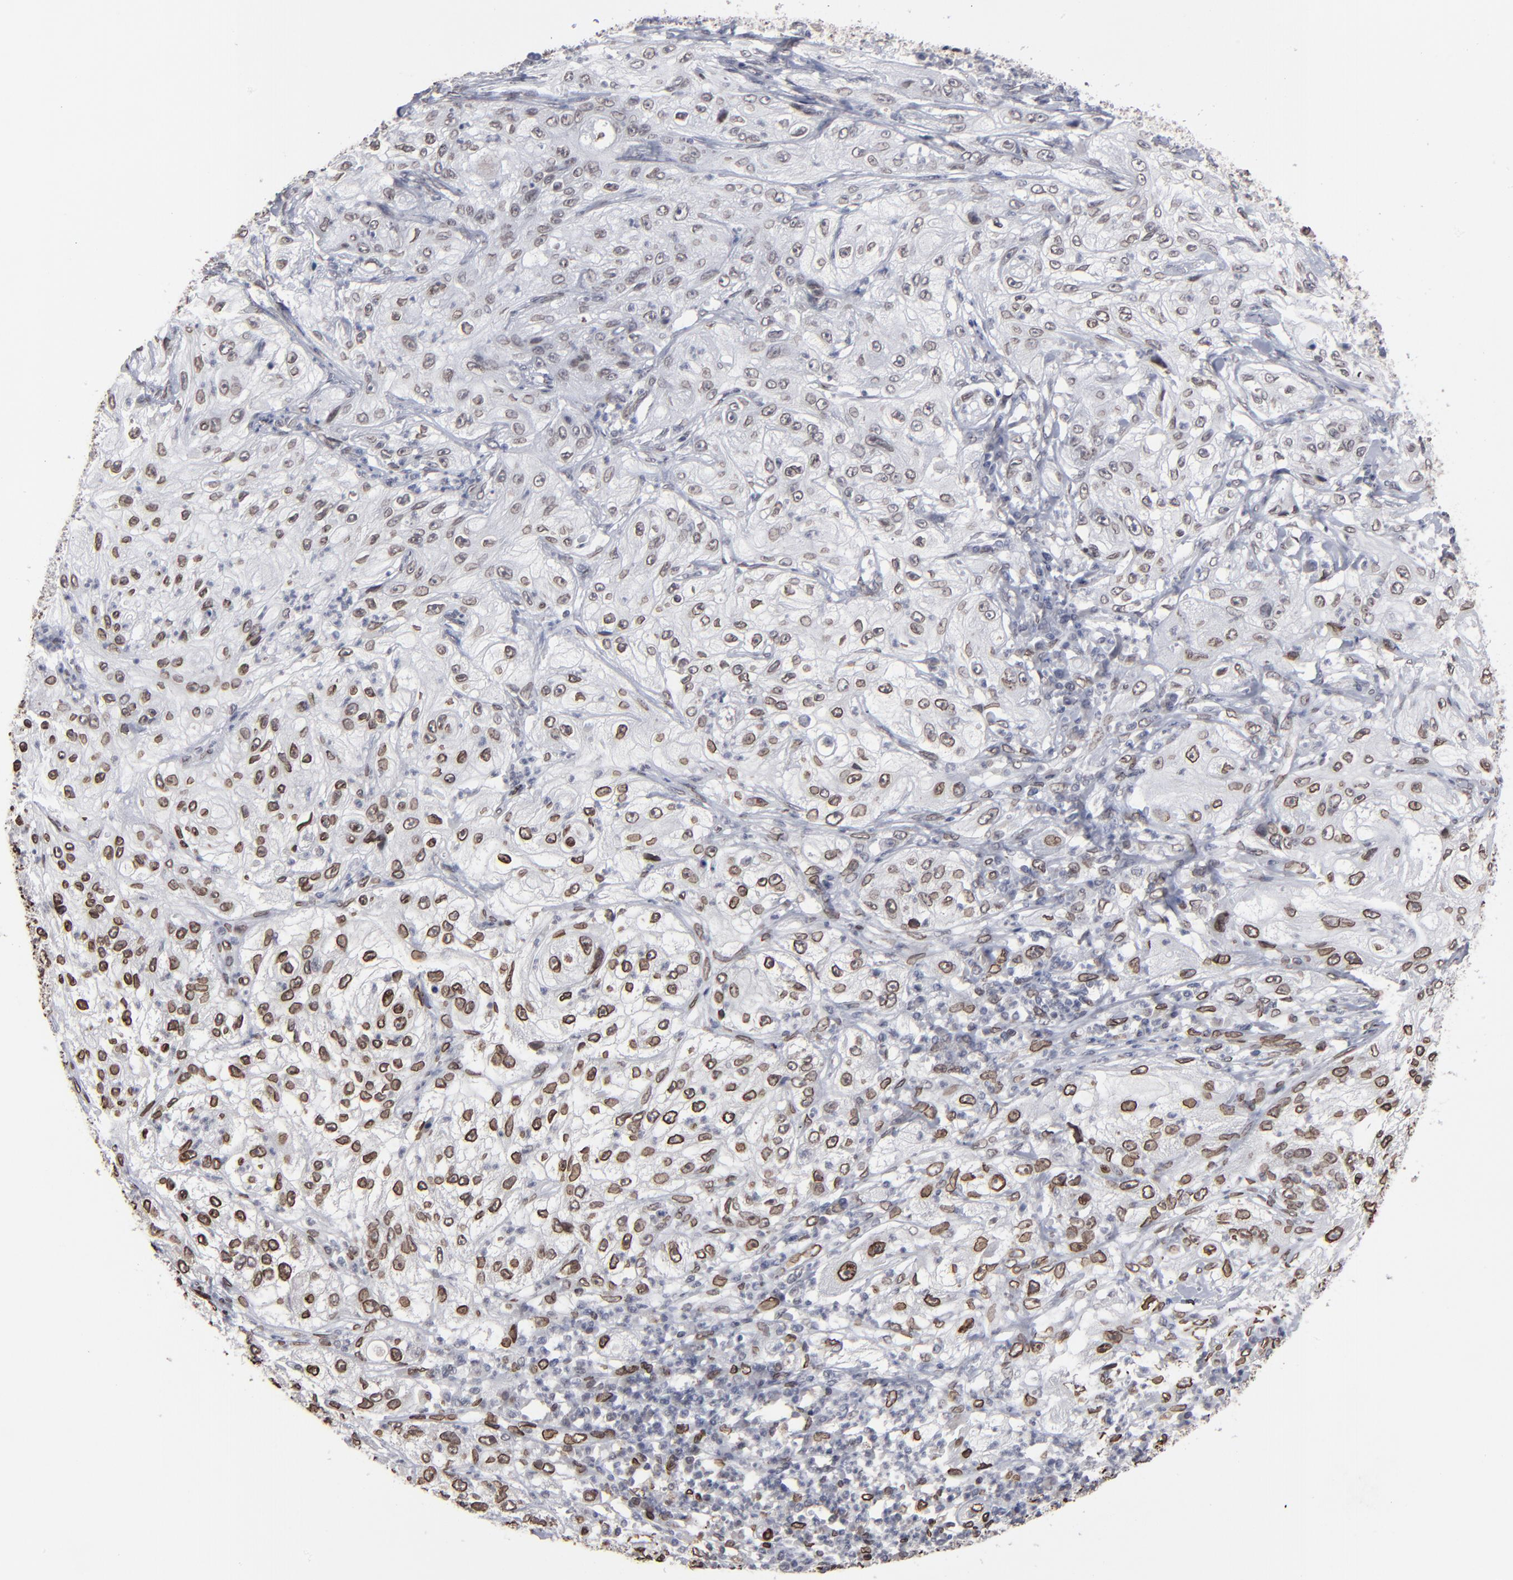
{"staining": {"intensity": "moderate", "quantity": "25%-75%", "location": "nuclear"}, "tissue": "lung cancer", "cell_type": "Tumor cells", "image_type": "cancer", "snomed": [{"axis": "morphology", "description": "Inflammation, NOS"}, {"axis": "morphology", "description": "Squamous cell carcinoma, NOS"}, {"axis": "topography", "description": "Lymph node"}, {"axis": "topography", "description": "Soft tissue"}, {"axis": "topography", "description": "Lung"}], "caption": "This is a photomicrograph of IHC staining of lung cancer (squamous cell carcinoma), which shows moderate staining in the nuclear of tumor cells.", "gene": "BAZ1A", "patient": {"sex": "male", "age": 66}}